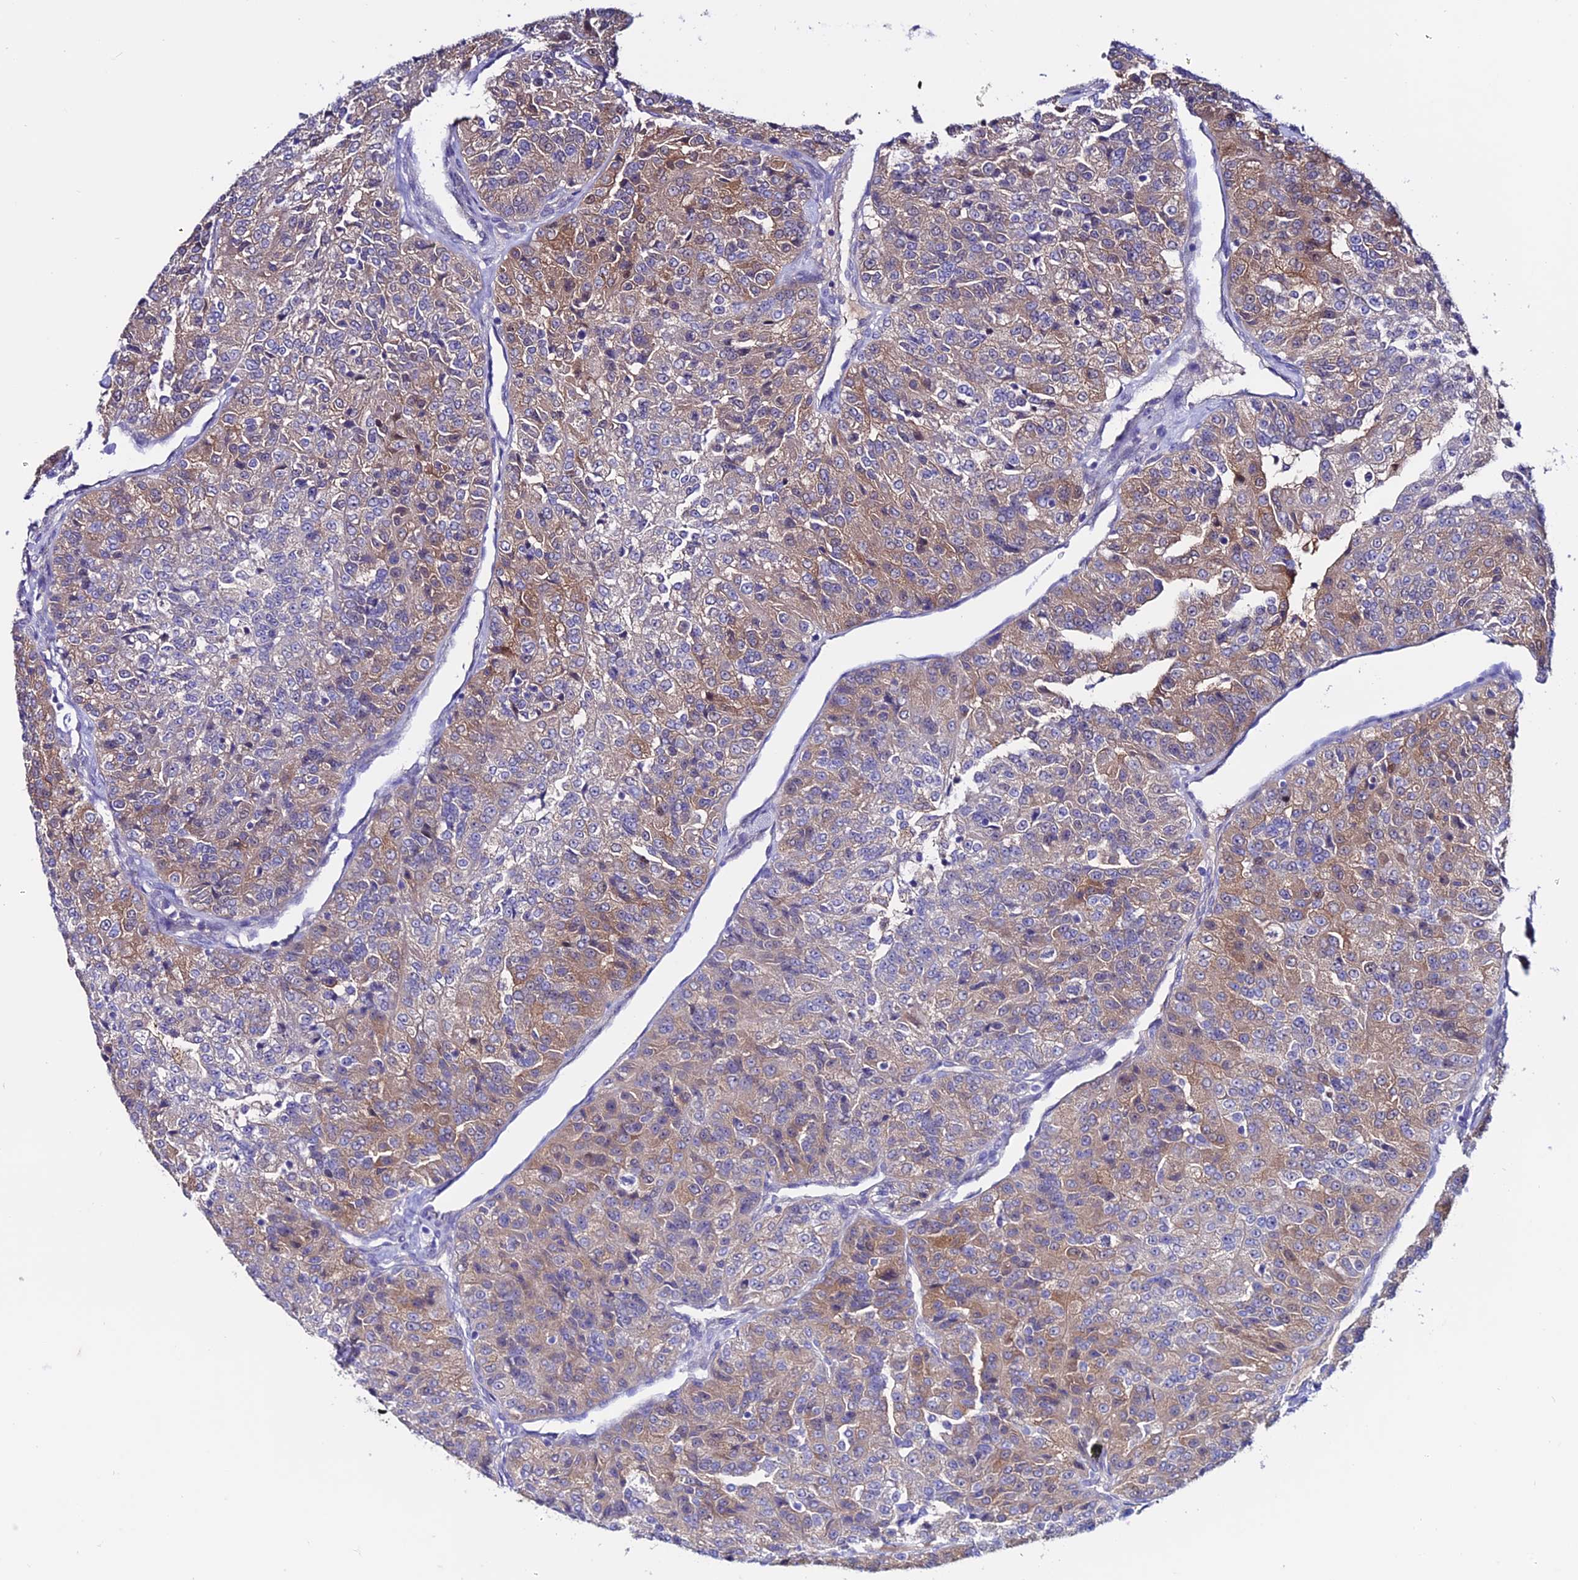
{"staining": {"intensity": "moderate", "quantity": "25%-75%", "location": "cytoplasmic/membranous"}, "tissue": "renal cancer", "cell_type": "Tumor cells", "image_type": "cancer", "snomed": [{"axis": "morphology", "description": "Adenocarcinoma, NOS"}, {"axis": "topography", "description": "Kidney"}], "caption": "Immunohistochemistry (IHC) of human renal adenocarcinoma displays medium levels of moderate cytoplasmic/membranous expression in about 25%-75% of tumor cells.", "gene": "FZD8", "patient": {"sex": "female", "age": 63}}